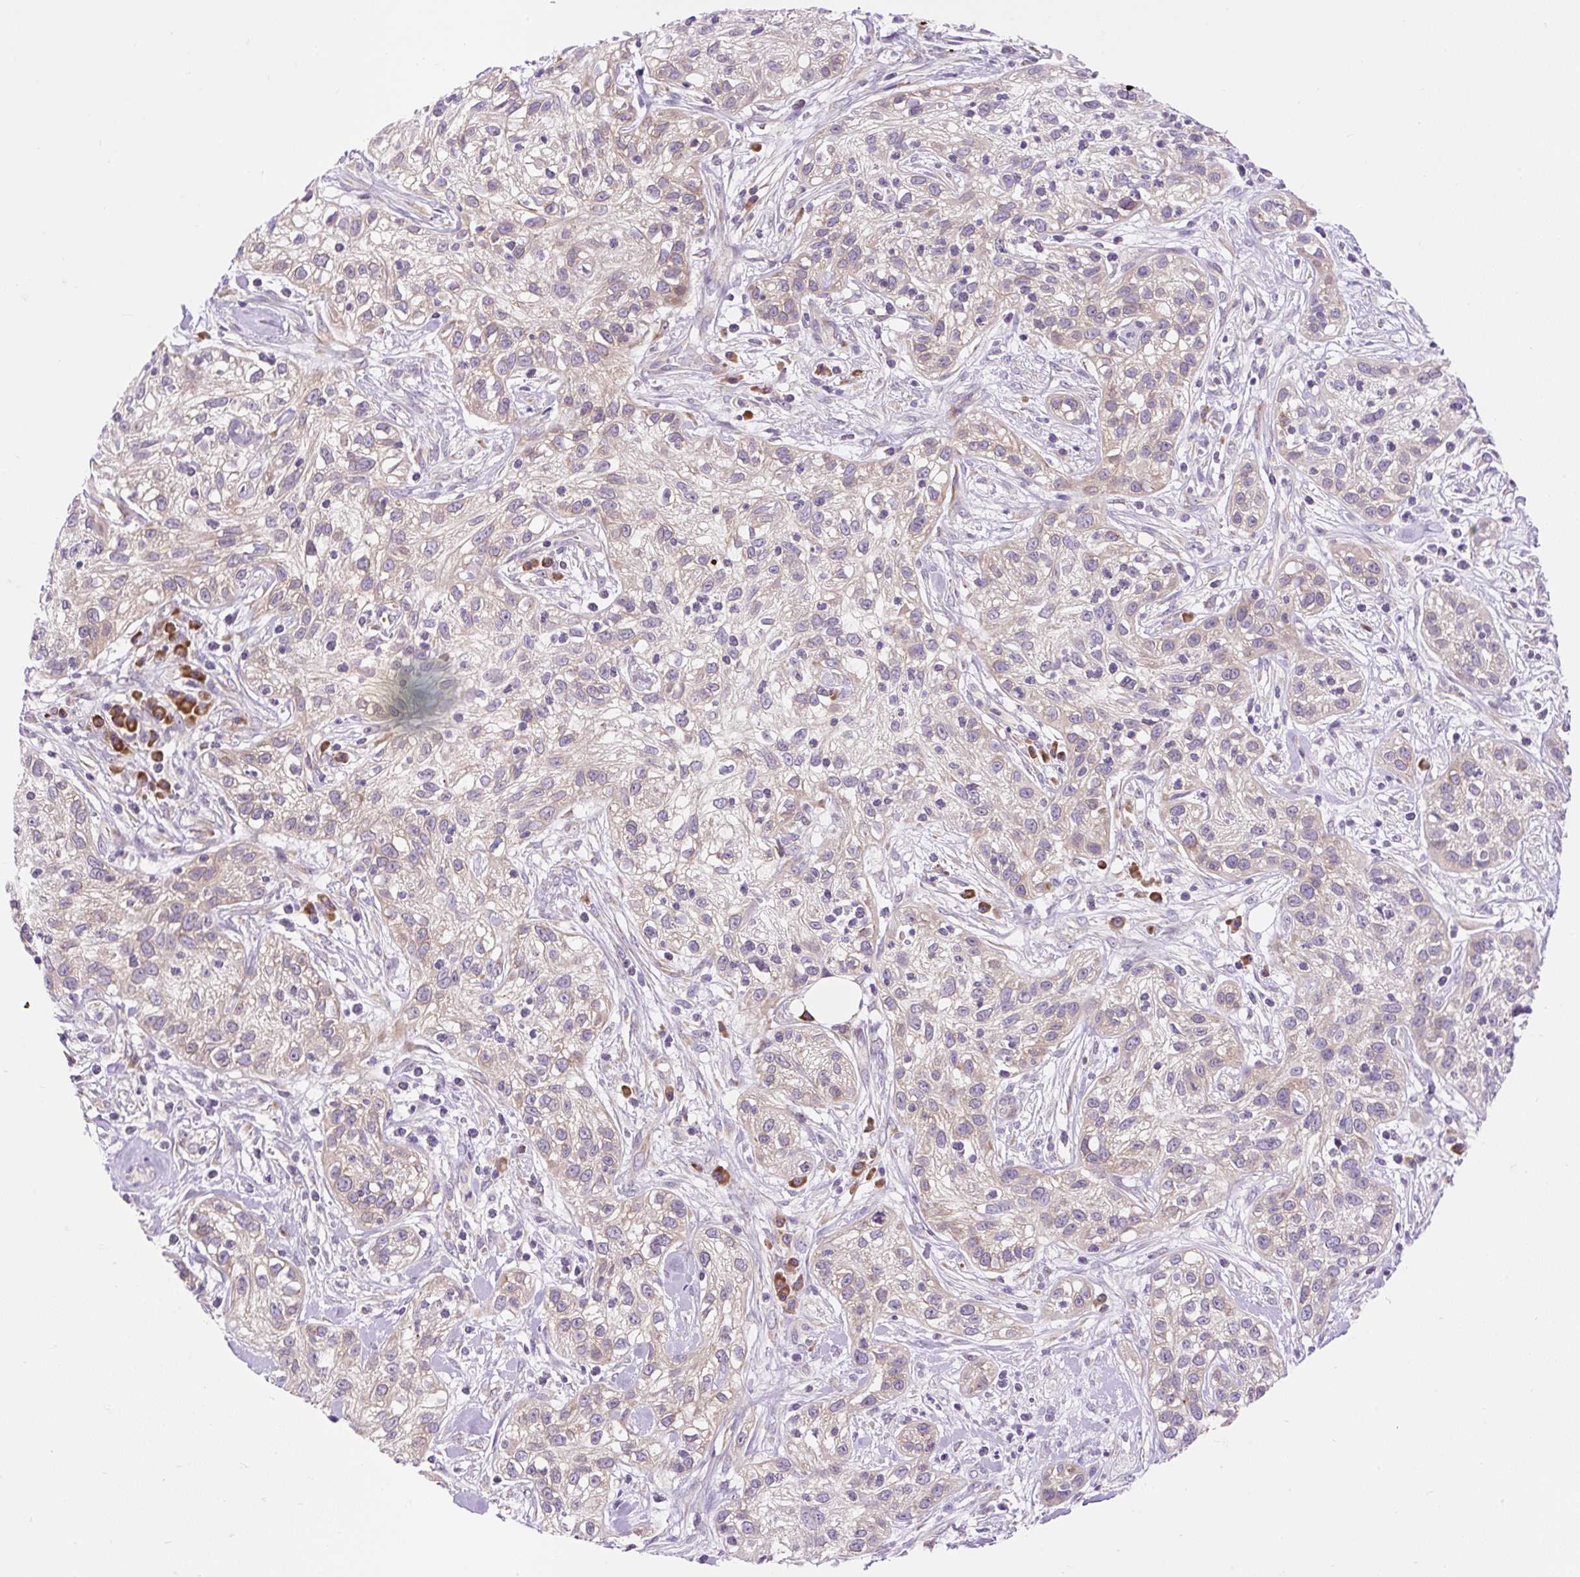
{"staining": {"intensity": "weak", "quantity": "25%-75%", "location": "cytoplasmic/membranous"}, "tissue": "skin cancer", "cell_type": "Tumor cells", "image_type": "cancer", "snomed": [{"axis": "morphology", "description": "Squamous cell carcinoma, NOS"}, {"axis": "topography", "description": "Skin"}], "caption": "Skin cancer (squamous cell carcinoma) stained with immunohistochemistry (IHC) shows weak cytoplasmic/membranous staining in about 25%-75% of tumor cells.", "gene": "GPR45", "patient": {"sex": "male", "age": 82}}